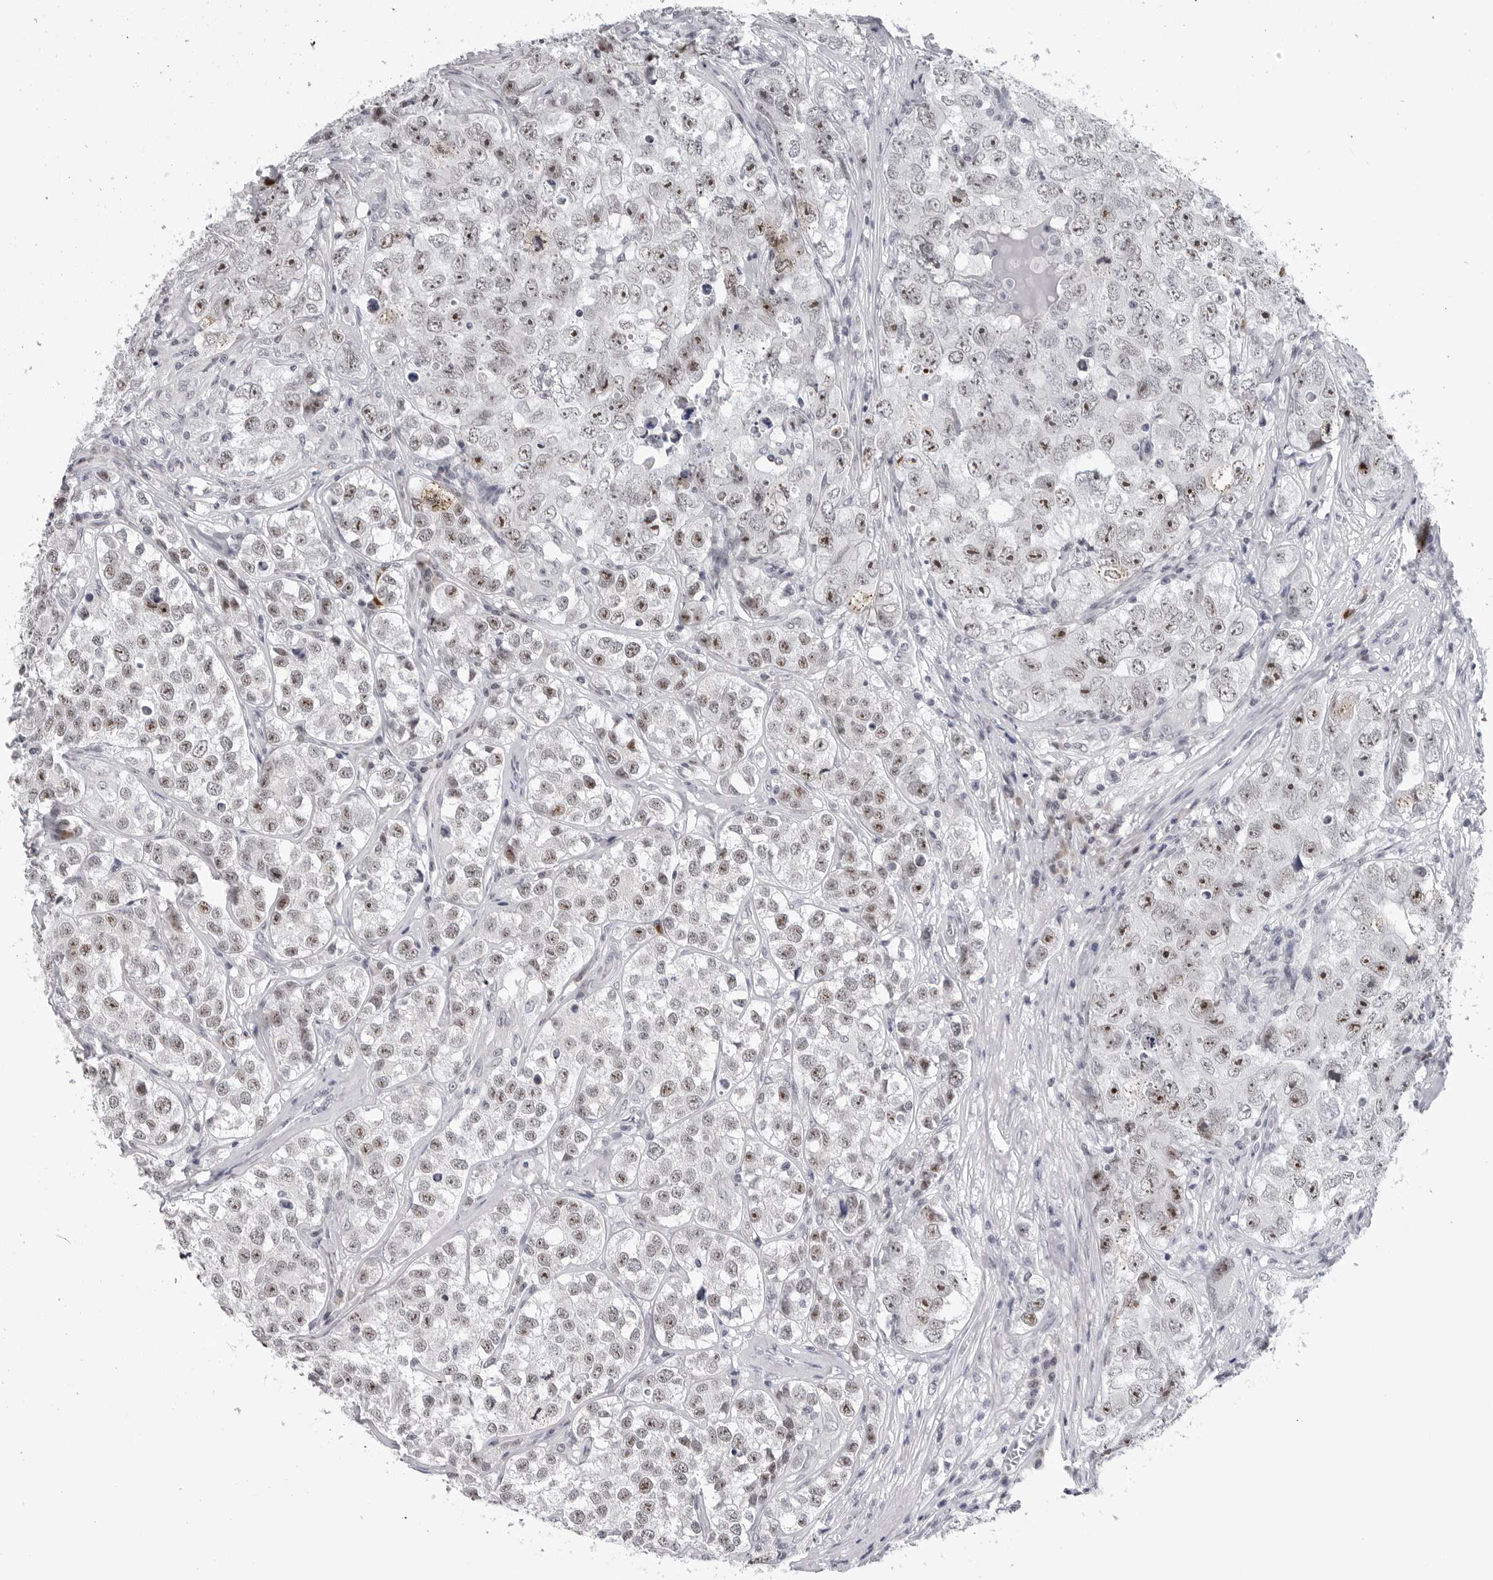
{"staining": {"intensity": "strong", "quantity": "25%-75%", "location": "nuclear"}, "tissue": "testis cancer", "cell_type": "Tumor cells", "image_type": "cancer", "snomed": [{"axis": "morphology", "description": "Seminoma, NOS"}, {"axis": "morphology", "description": "Carcinoma, Embryonal, NOS"}, {"axis": "topography", "description": "Testis"}], "caption": "This is an image of immunohistochemistry (IHC) staining of testis embryonal carcinoma, which shows strong expression in the nuclear of tumor cells.", "gene": "GNL2", "patient": {"sex": "male", "age": 43}}